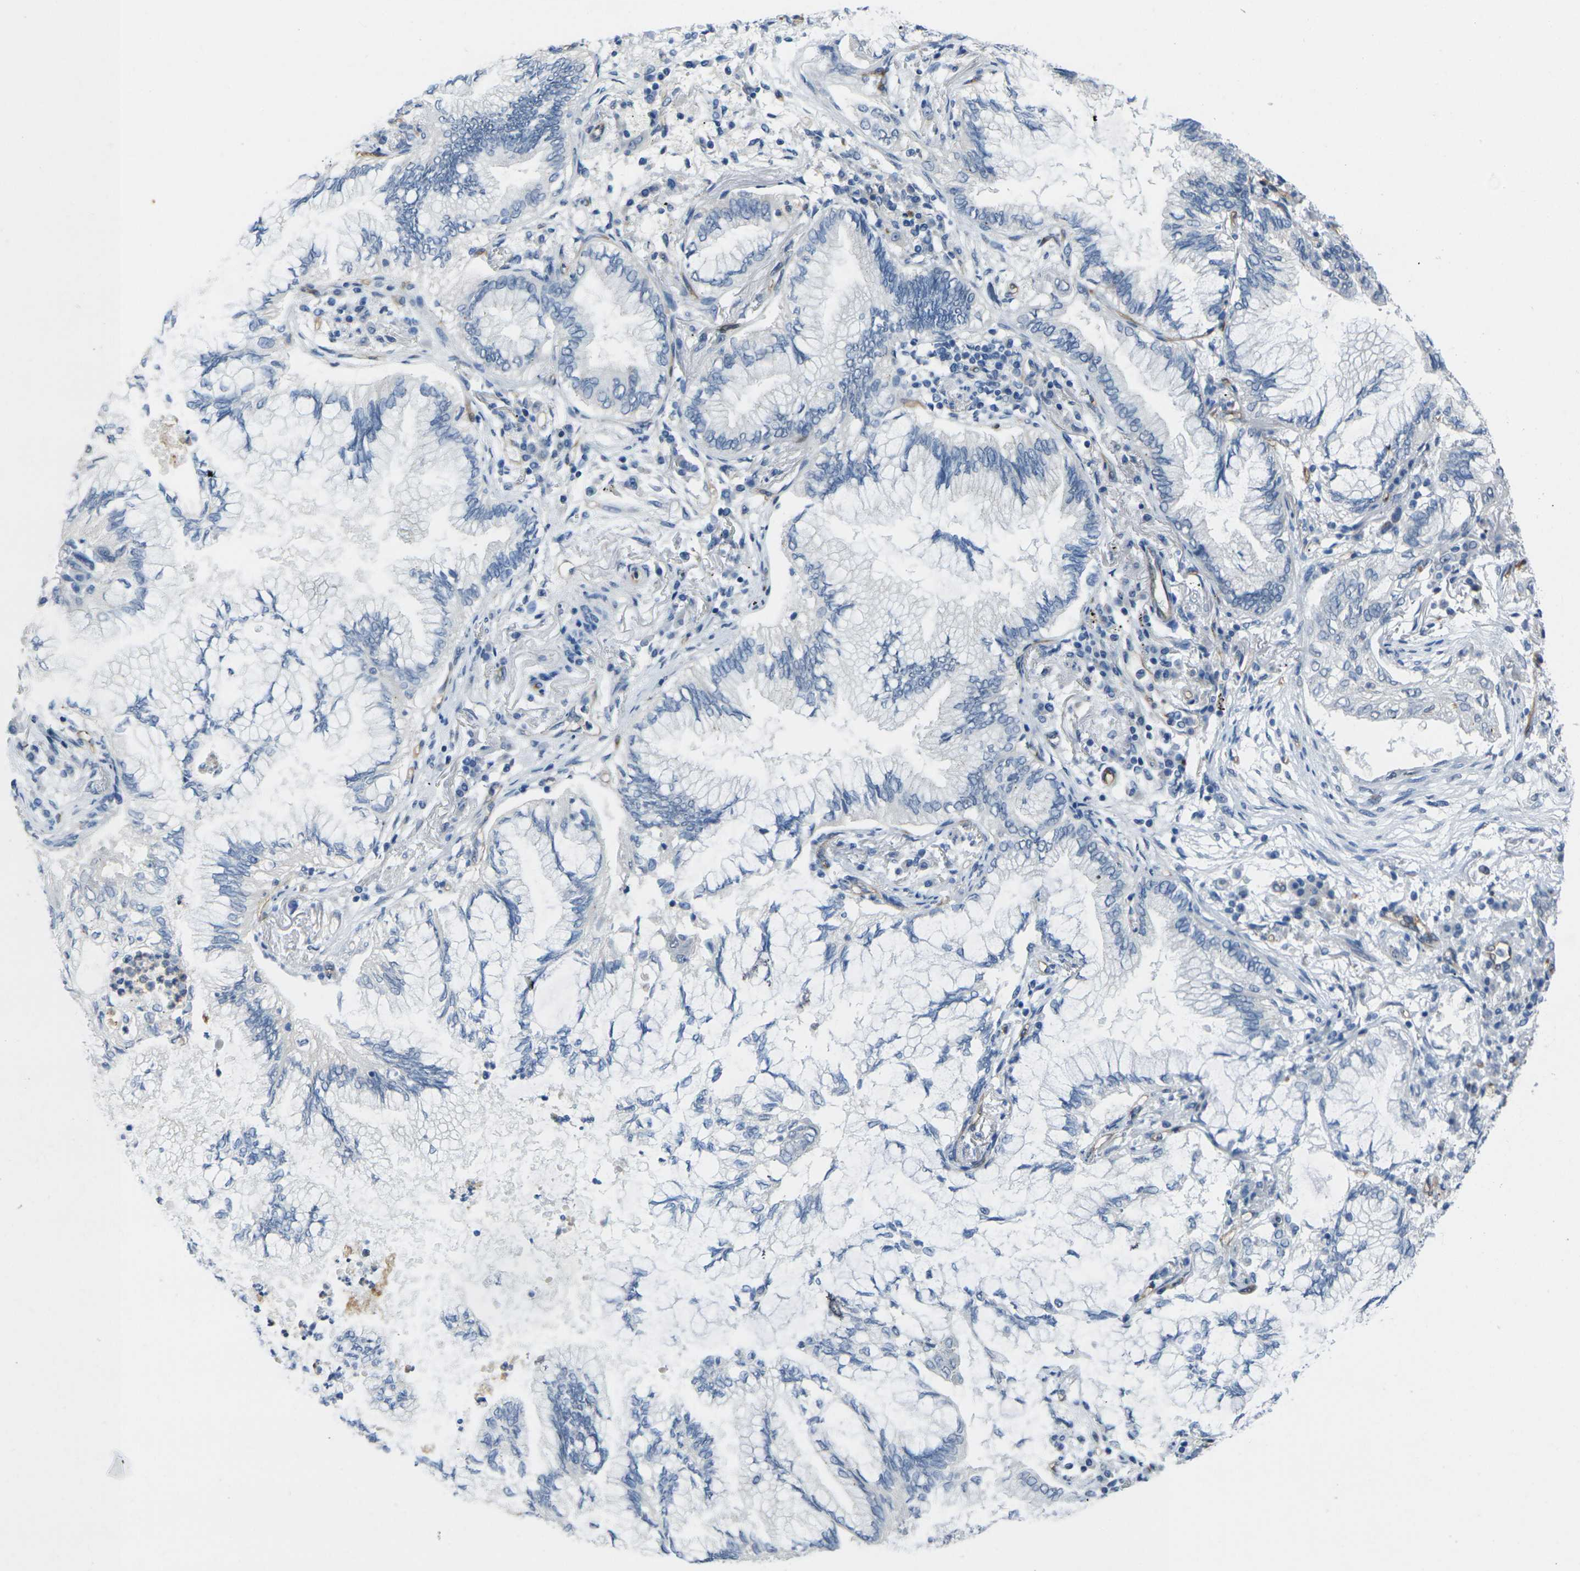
{"staining": {"intensity": "negative", "quantity": "none", "location": "none"}, "tissue": "lung cancer", "cell_type": "Tumor cells", "image_type": "cancer", "snomed": [{"axis": "morphology", "description": "Normal tissue, NOS"}, {"axis": "morphology", "description": "Adenocarcinoma, NOS"}, {"axis": "topography", "description": "Bronchus"}, {"axis": "topography", "description": "Lung"}], "caption": "Immunohistochemistry photomicrograph of human adenocarcinoma (lung) stained for a protein (brown), which displays no positivity in tumor cells.", "gene": "HSPA12B", "patient": {"sex": "female", "age": 70}}